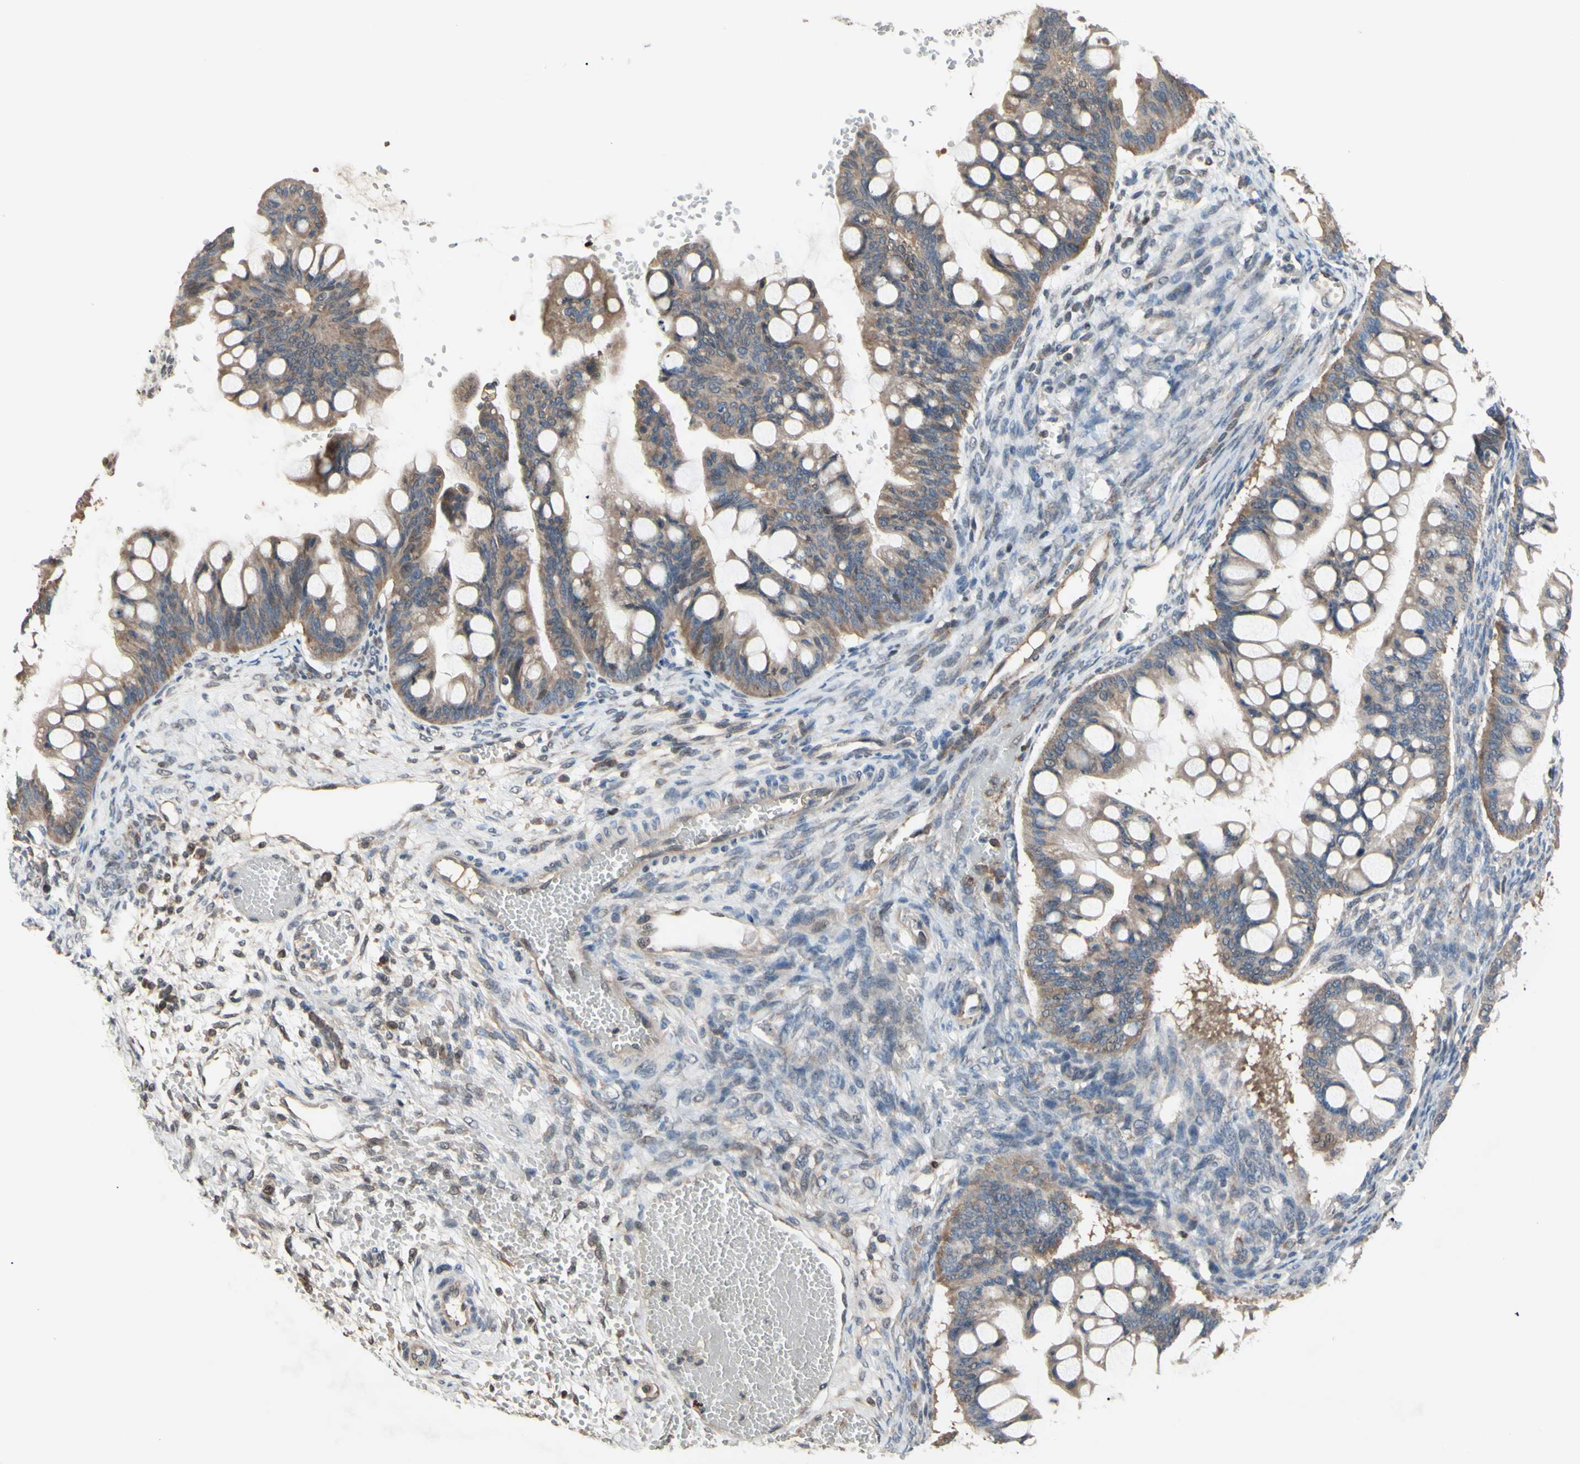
{"staining": {"intensity": "moderate", "quantity": ">75%", "location": "cytoplasmic/membranous"}, "tissue": "ovarian cancer", "cell_type": "Tumor cells", "image_type": "cancer", "snomed": [{"axis": "morphology", "description": "Cystadenocarcinoma, mucinous, NOS"}, {"axis": "topography", "description": "Ovary"}], "caption": "The immunohistochemical stain labels moderate cytoplasmic/membranous expression in tumor cells of mucinous cystadenocarcinoma (ovarian) tissue.", "gene": "SP4", "patient": {"sex": "female", "age": 73}}